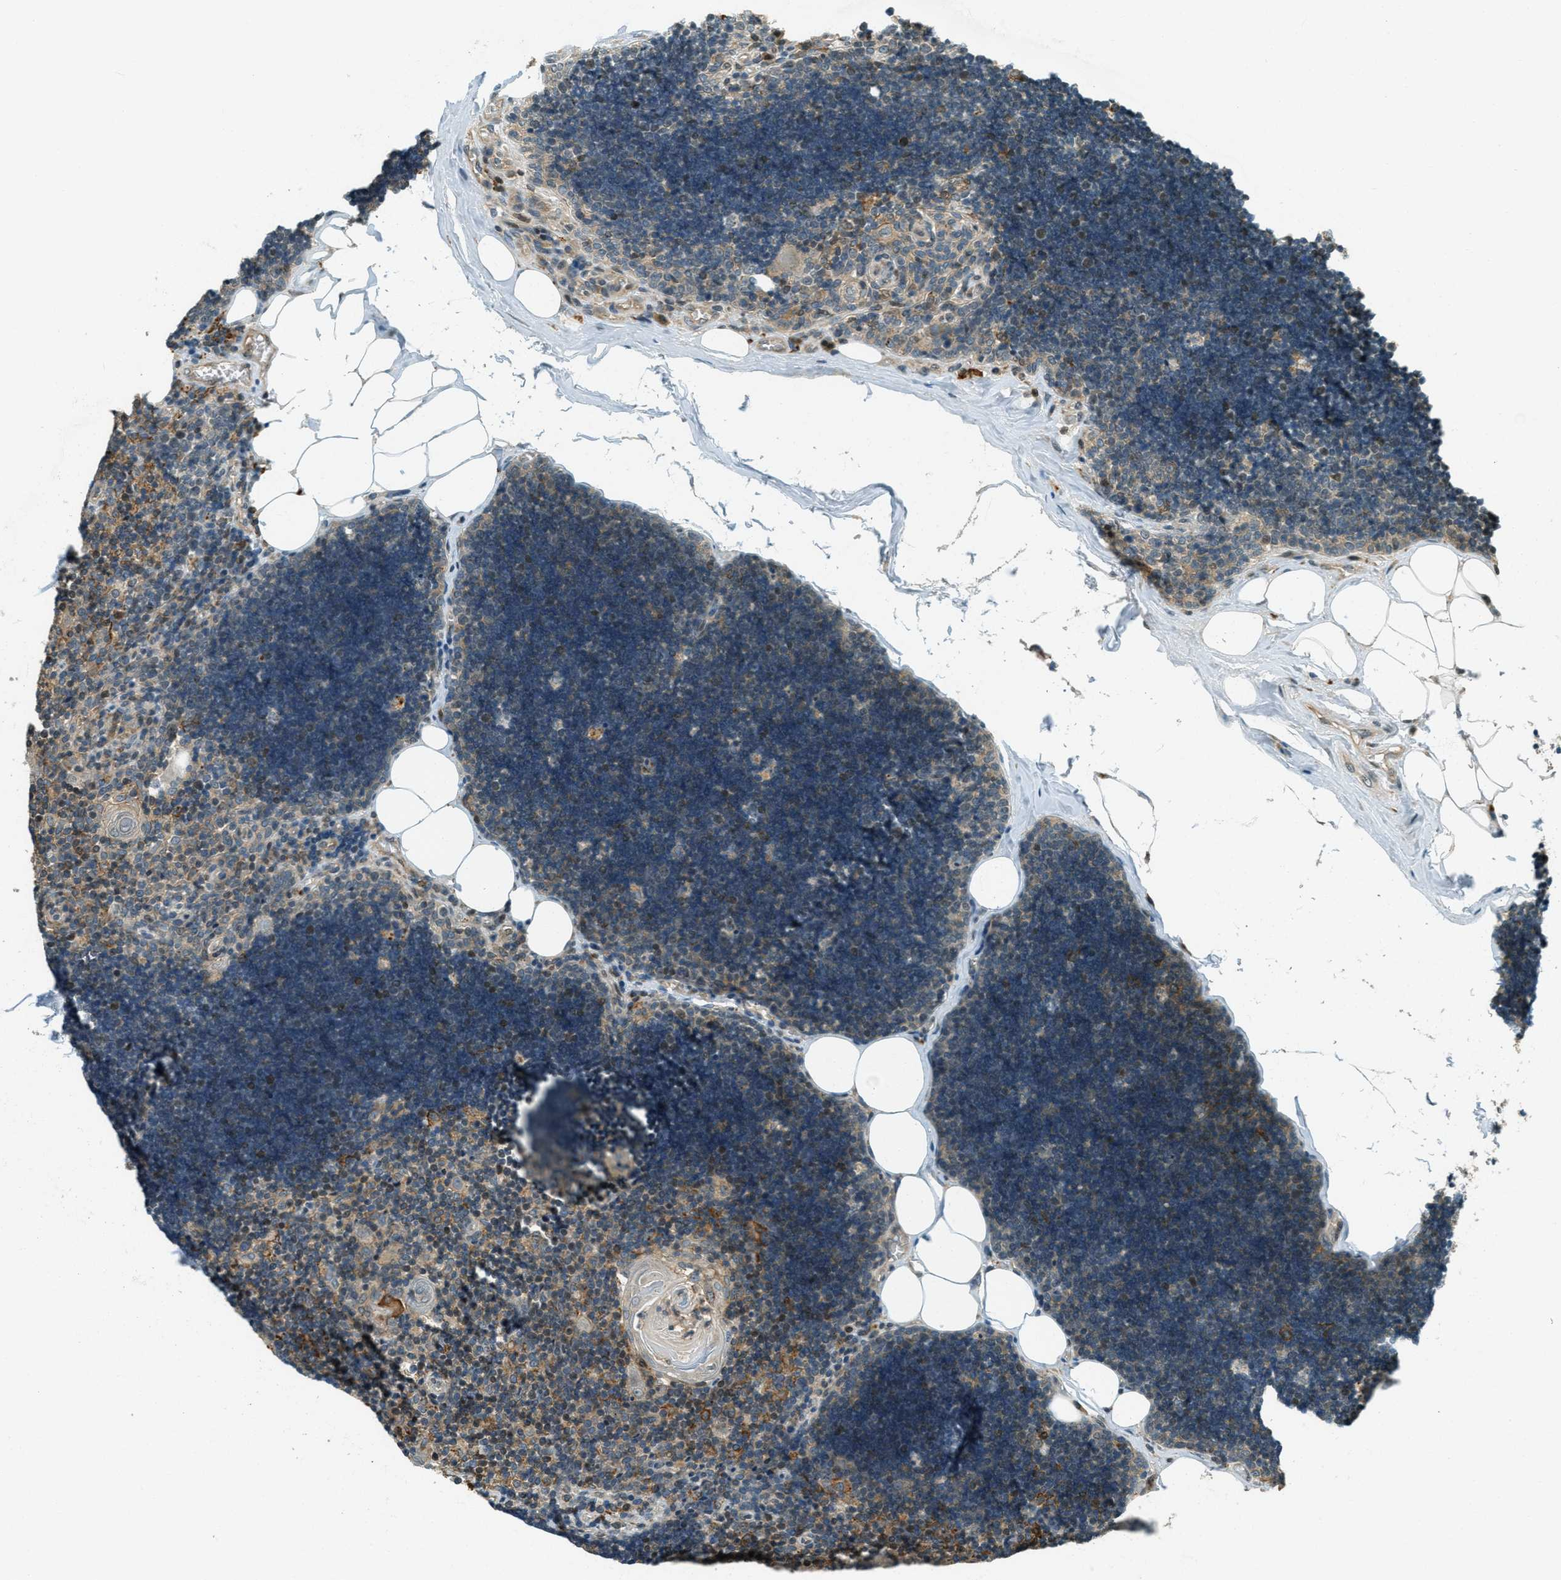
{"staining": {"intensity": "moderate", "quantity": "<25%", "location": "nuclear"}, "tissue": "lymph node", "cell_type": "Germinal center cells", "image_type": "normal", "snomed": [{"axis": "morphology", "description": "Normal tissue, NOS"}, {"axis": "topography", "description": "Lymph node"}], "caption": "Immunohistochemistry (IHC) (DAB (3,3'-diaminobenzidine)) staining of unremarkable lymph node displays moderate nuclear protein staining in about <25% of germinal center cells. Nuclei are stained in blue.", "gene": "PTPN23", "patient": {"sex": "male", "age": 33}}